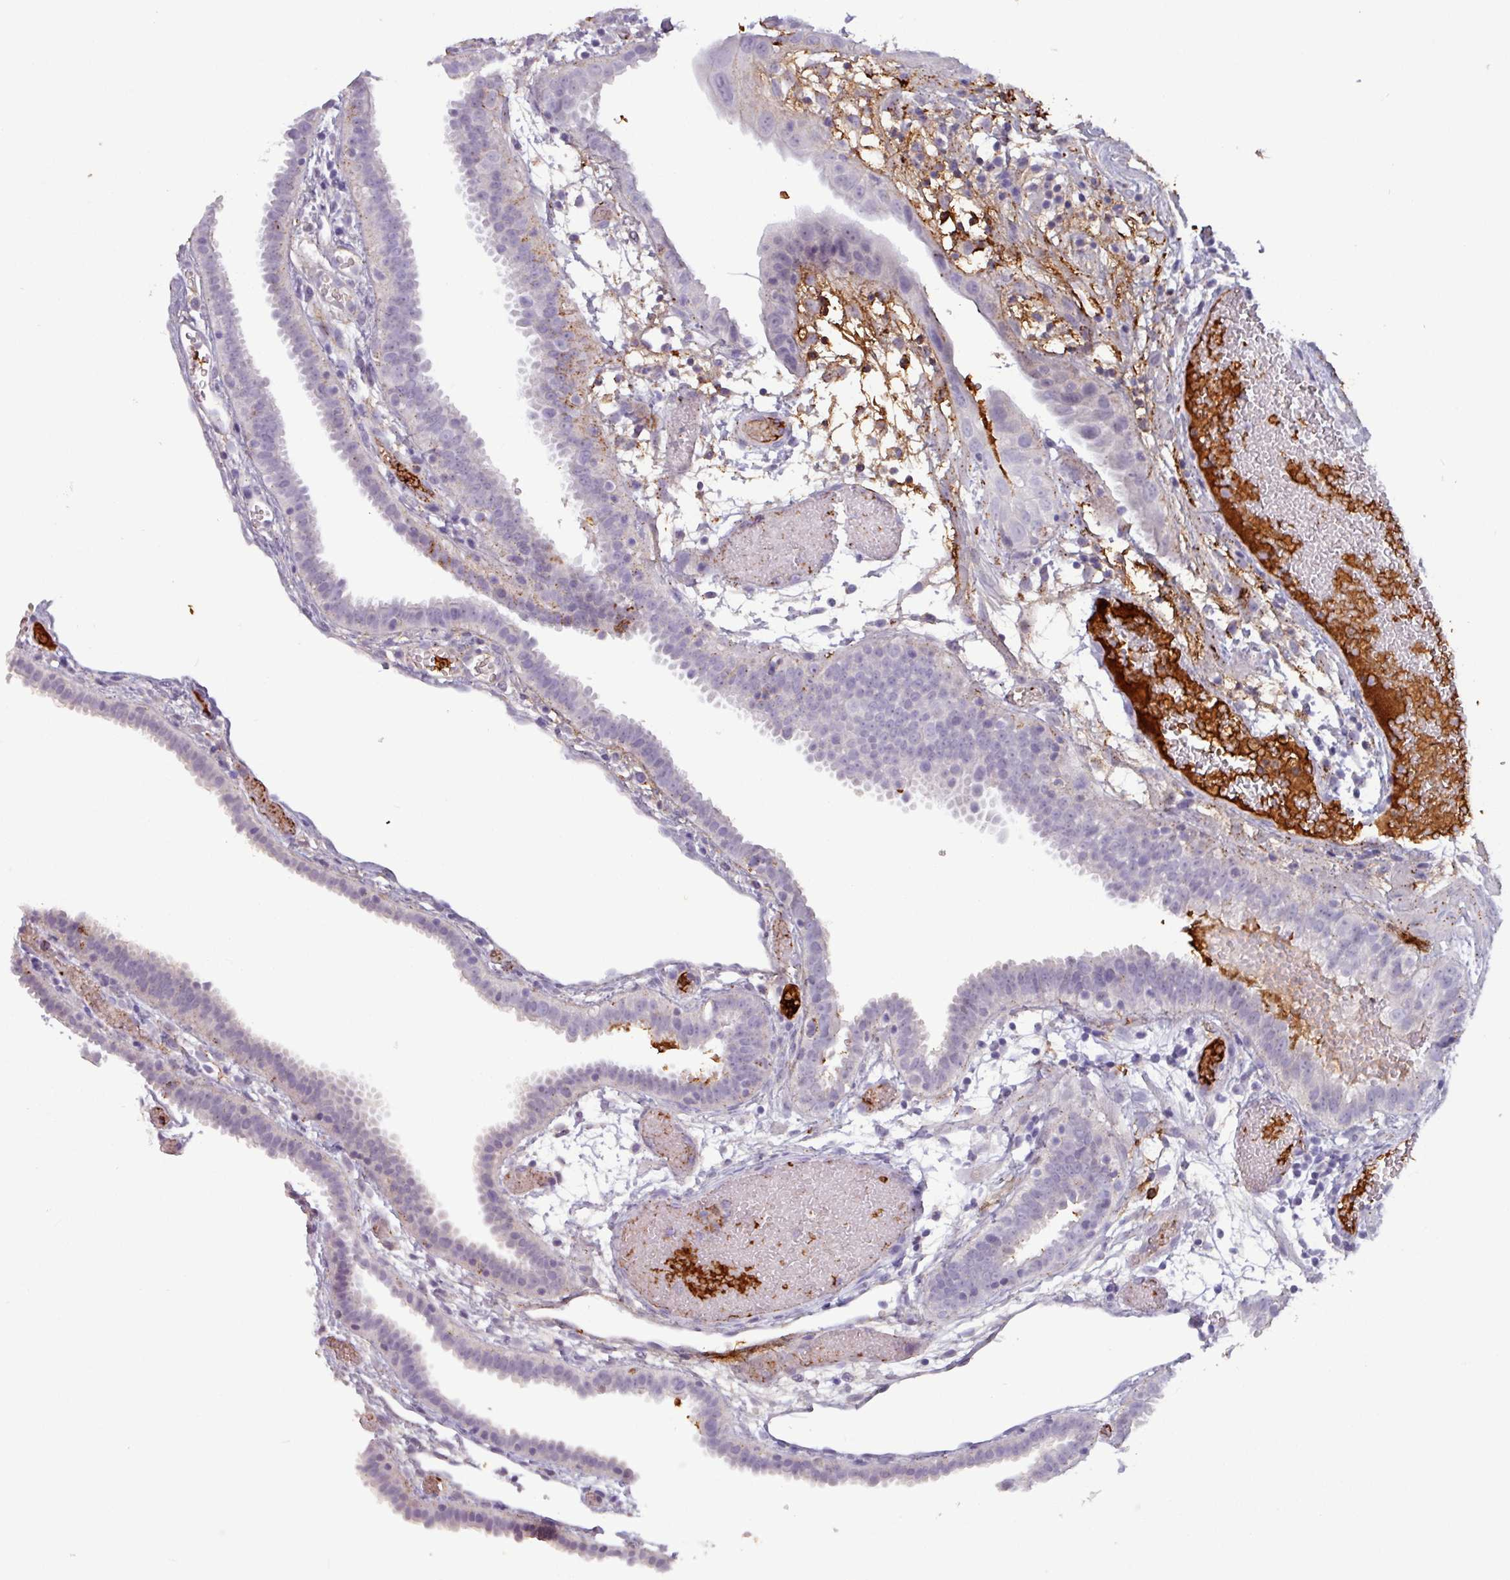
{"staining": {"intensity": "negative", "quantity": "none", "location": "none"}, "tissue": "fallopian tube", "cell_type": "Glandular cells", "image_type": "normal", "snomed": [{"axis": "morphology", "description": "Normal tissue, NOS"}, {"axis": "topography", "description": "Fallopian tube"}], "caption": "A high-resolution micrograph shows immunohistochemistry staining of benign fallopian tube, which reveals no significant positivity in glandular cells.", "gene": "PLIN2", "patient": {"sex": "female", "age": 37}}